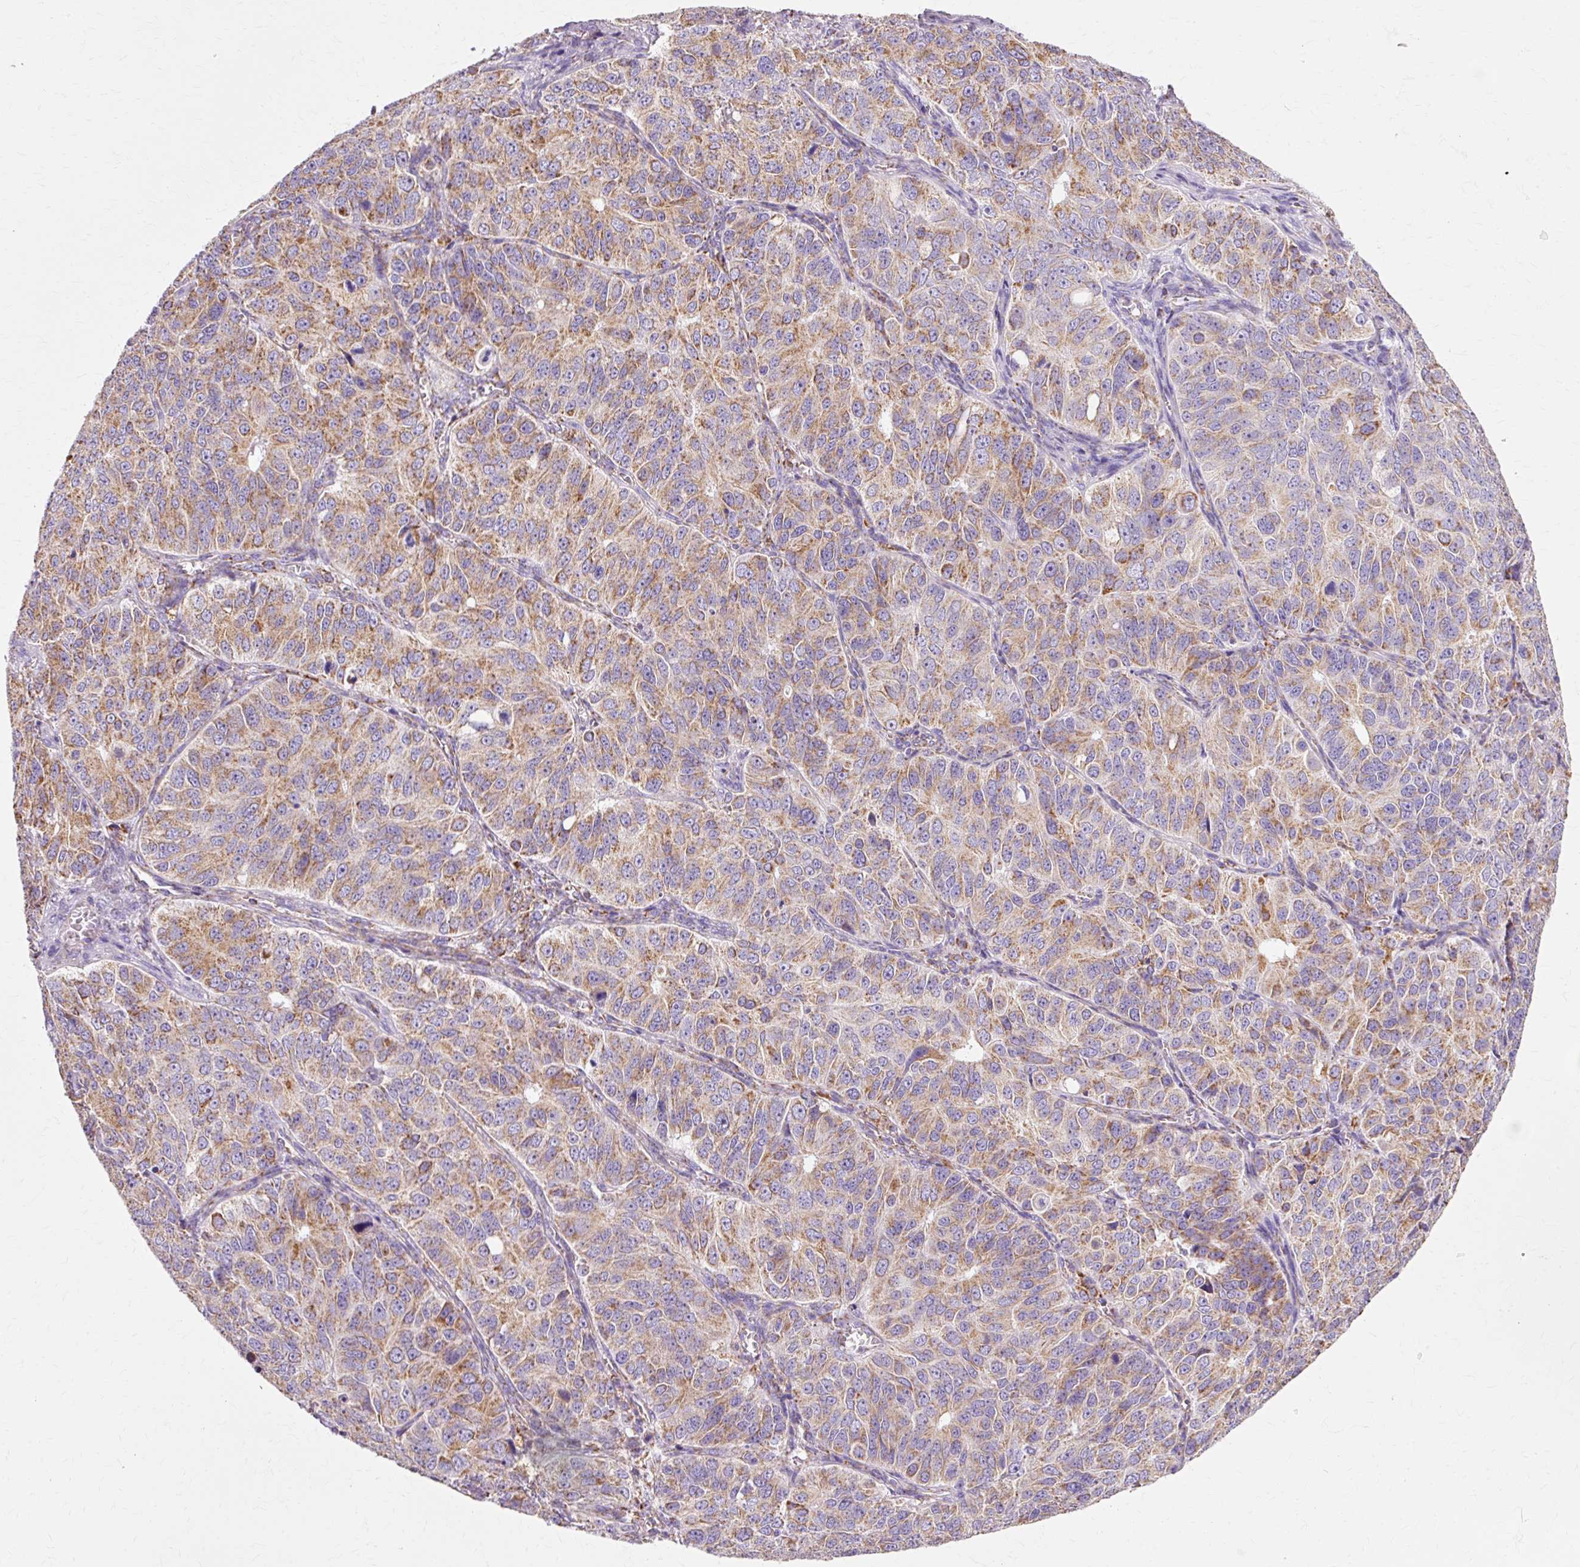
{"staining": {"intensity": "moderate", "quantity": ">75%", "location": "cytoplasmic/membranous"}, "tissue": "ovarian cancer", "cell_type": "Tumor cells", "image_type": "cancer", "snomed": [{"axis": "morphology", "description": "Carcinoma, endometroid"}, {"axis": "topography", "description": "Ovary"}], "caption": "Protein staining reveals moderate cytoplasmic/membranous expression in about >75% of tumor cells in ovarian cancer.", "gene": "ATP5PO", "patient": {"sex": "female", "age": 51}}